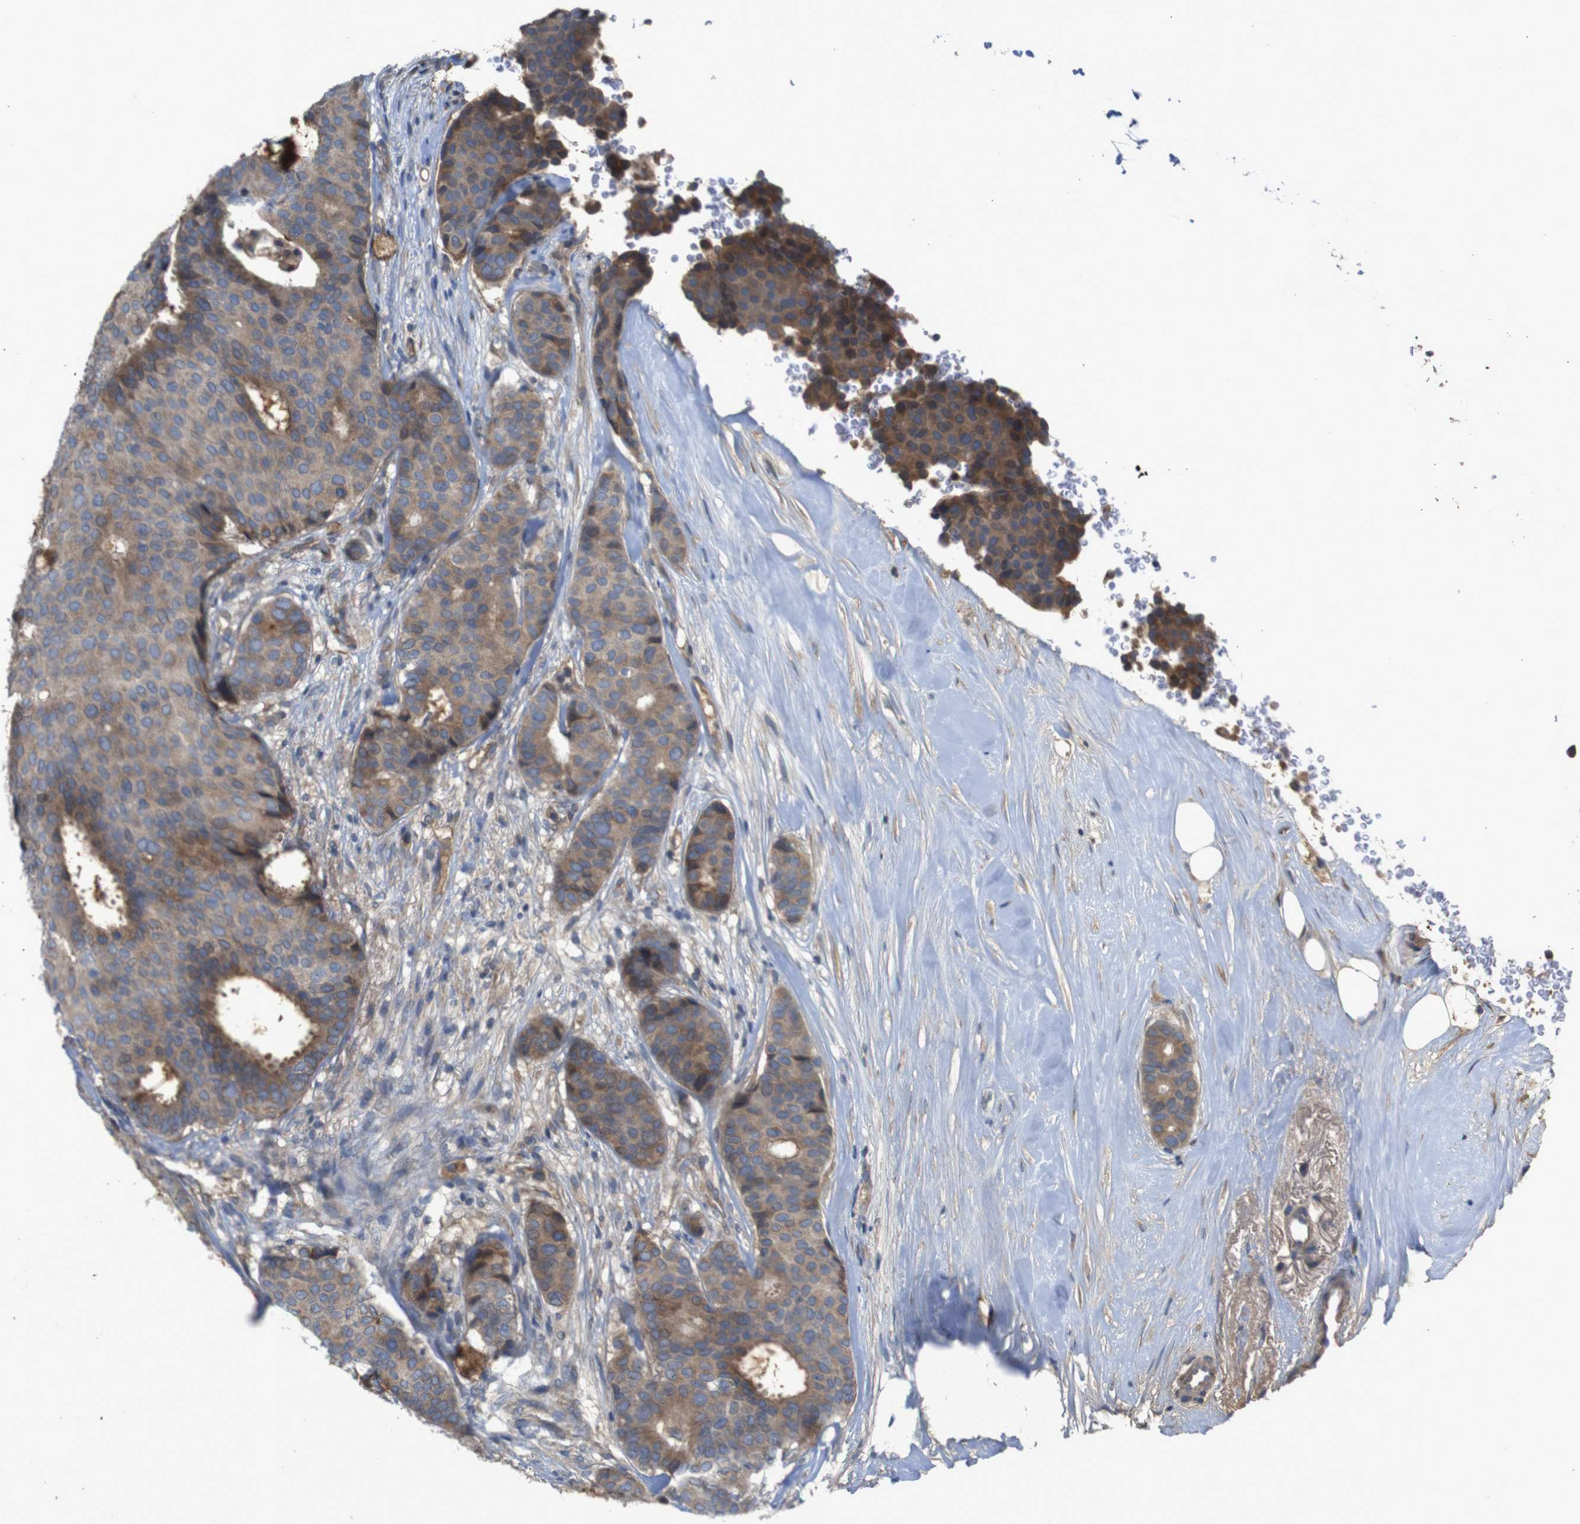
{"staining": {"intensity": "moderate", "quantity": ">75%", "location": "cytoplasmic/membranous"}, "tissue": "breast cancer", "cell_type": "Tumor cells", "image_type": "cancer", "snomed": [{"axis": "morphology", "description": "Duct carcinoma"}, {"axis": "topography", "description": "Breast"}], "caption": "Moderate cytoplasmic/membranous positivity is appreciated in approximately >75% of tumor cells in infiltrating ductal carcinoma (breast).", "gene": "PTPN1", "patient": {"sex": "female", "age": 75}}